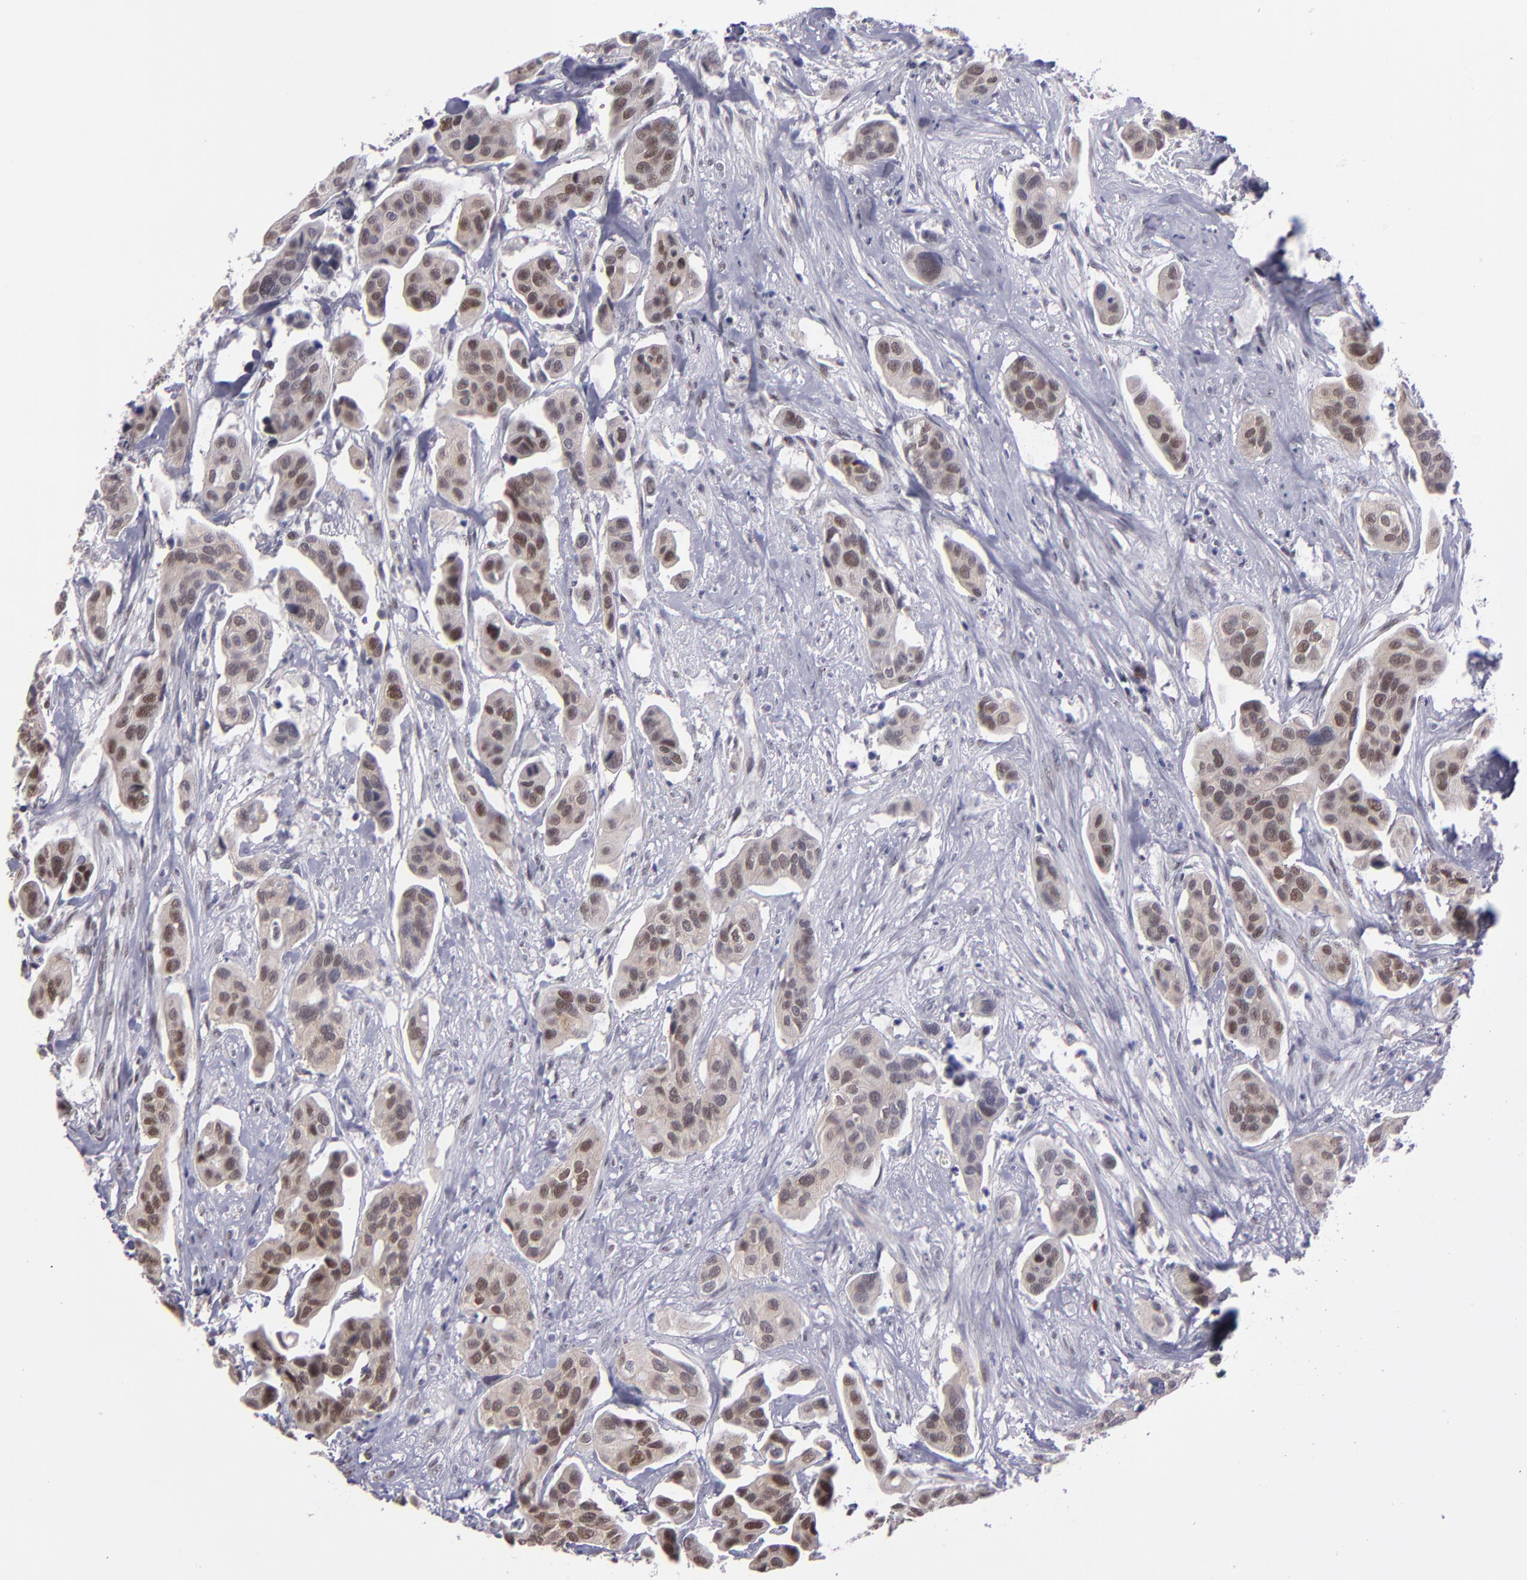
{"staining": {"intensity": "moderate", "quantity": ">75%", "location": "cytoplasmic/membranous,nuclear"}, "tissue": "urothelial cancer", "cell_type": "Tumor cells", "image_type": "cancer", "snomed": [{"axis": "morphology", "description": "Adenocarcinoma, NOS"}, {"axis": "topography", "description": "Urinary bladder"}], "caption": "Urothelial cancer stained with a brown dye demonstrates moderate cytoplasmic/membranous and nuclear positive staining in approximately >75% of tumor cells.", "gene": "OTUB2", "patient": {"sex": "male", "age": 61}}